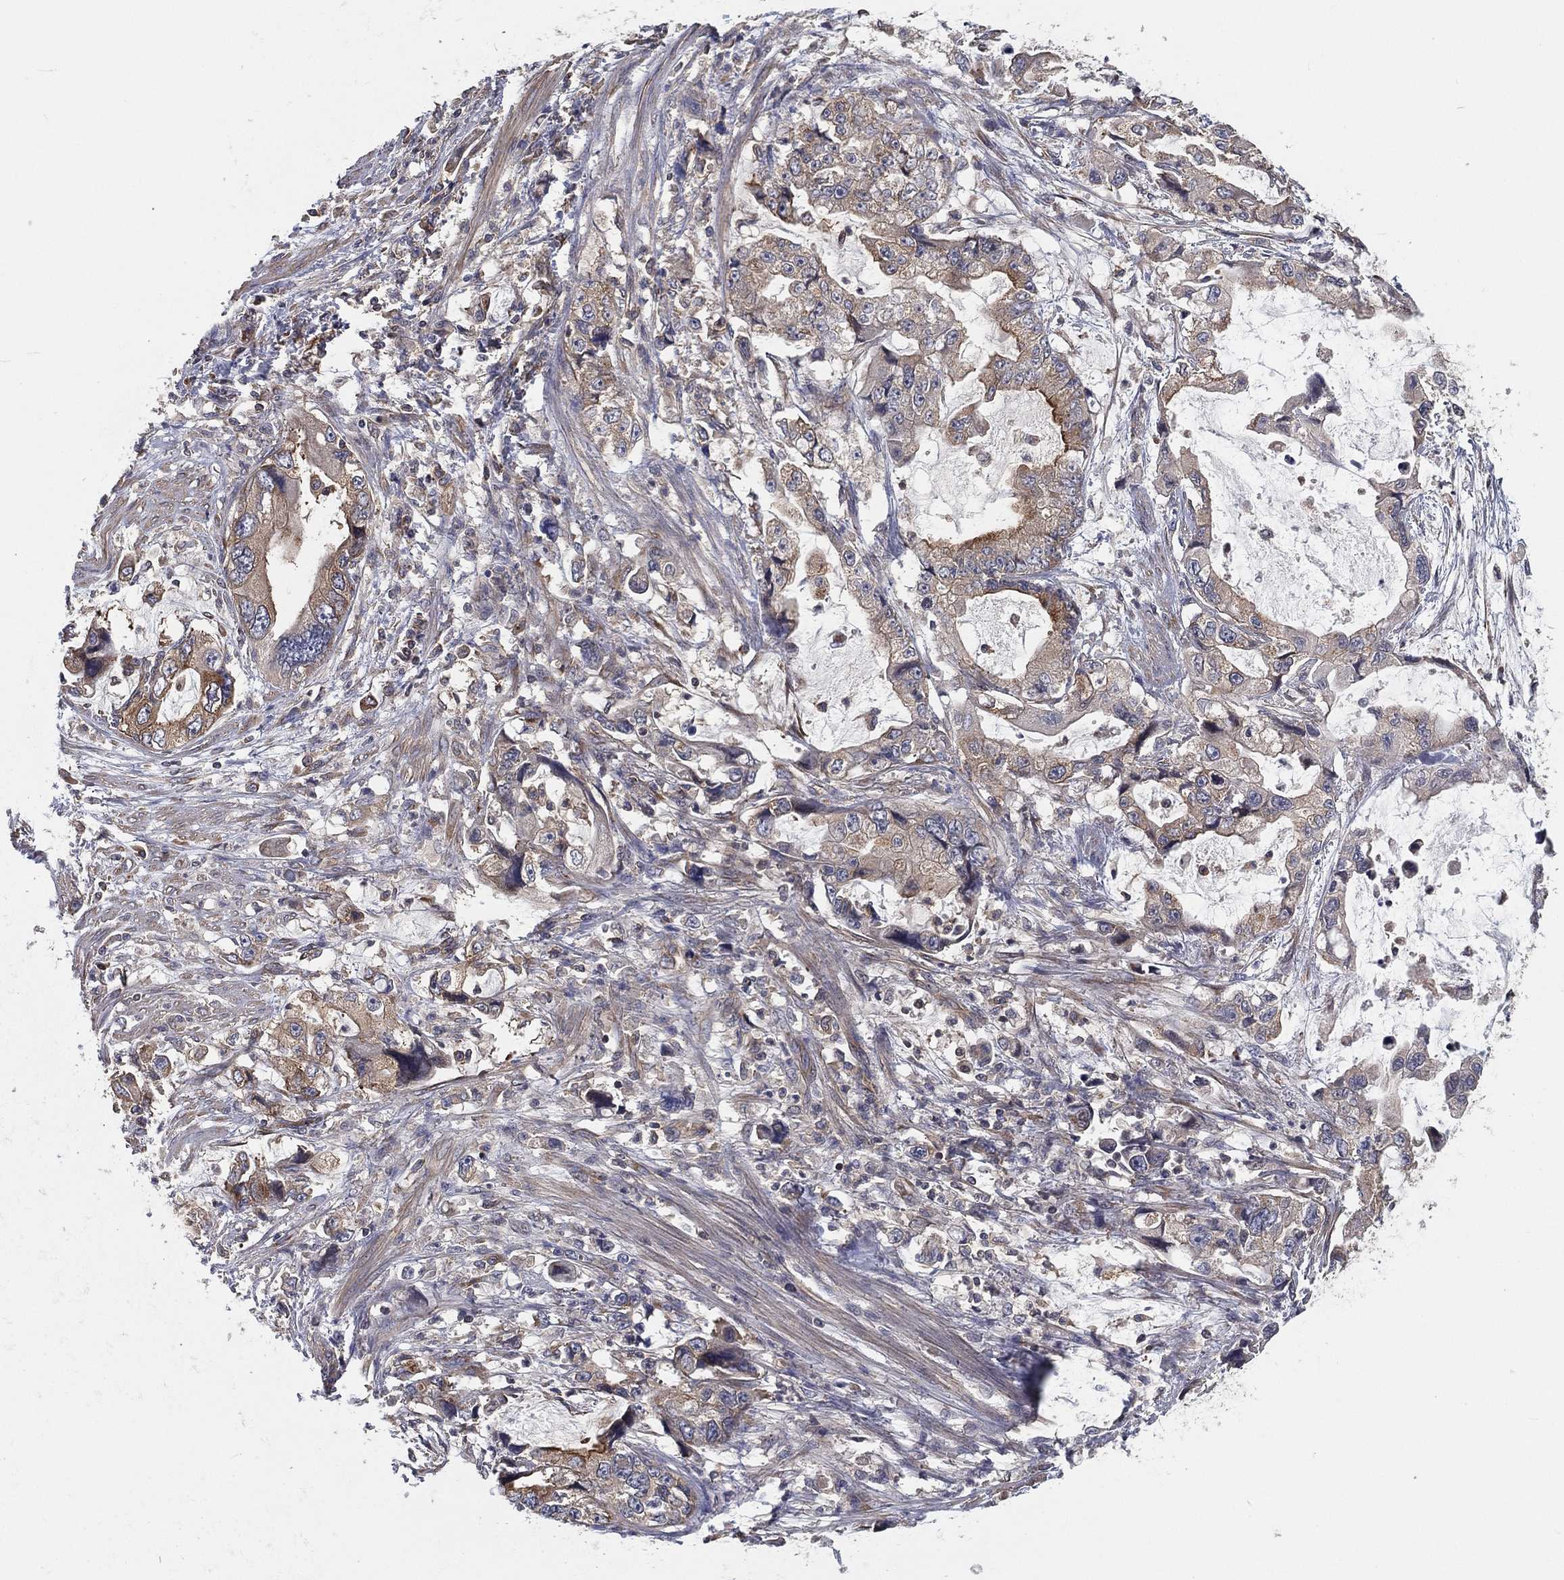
{"staining": {"intensity": "weak", "quantity": ">75%", "location": "cytoplasmic/membranous"}, "tissue": "stomach cancer", "cell_type": "Tumor cells", "image_type": "cancer", "snomed": [{"axis": "morphology", "description": "Adenocarcinoma, NOS"}, {"axis": "topography", "description": "Pancreas"}, {"axis": "topography", "description": "Stomach, upper"}, {"axis": "topography", "description": "Stomach"}], "caption": "This photomicrograph displays stomach cancer stained with IHC to label a protein in brown. The cytoplasmic/membranous of tumor cells show weak positivity for the protein. Nuclei are counter-stained blue.", "gene": "EIF2B5", "patient": {"sex": "male", "age": 77}}